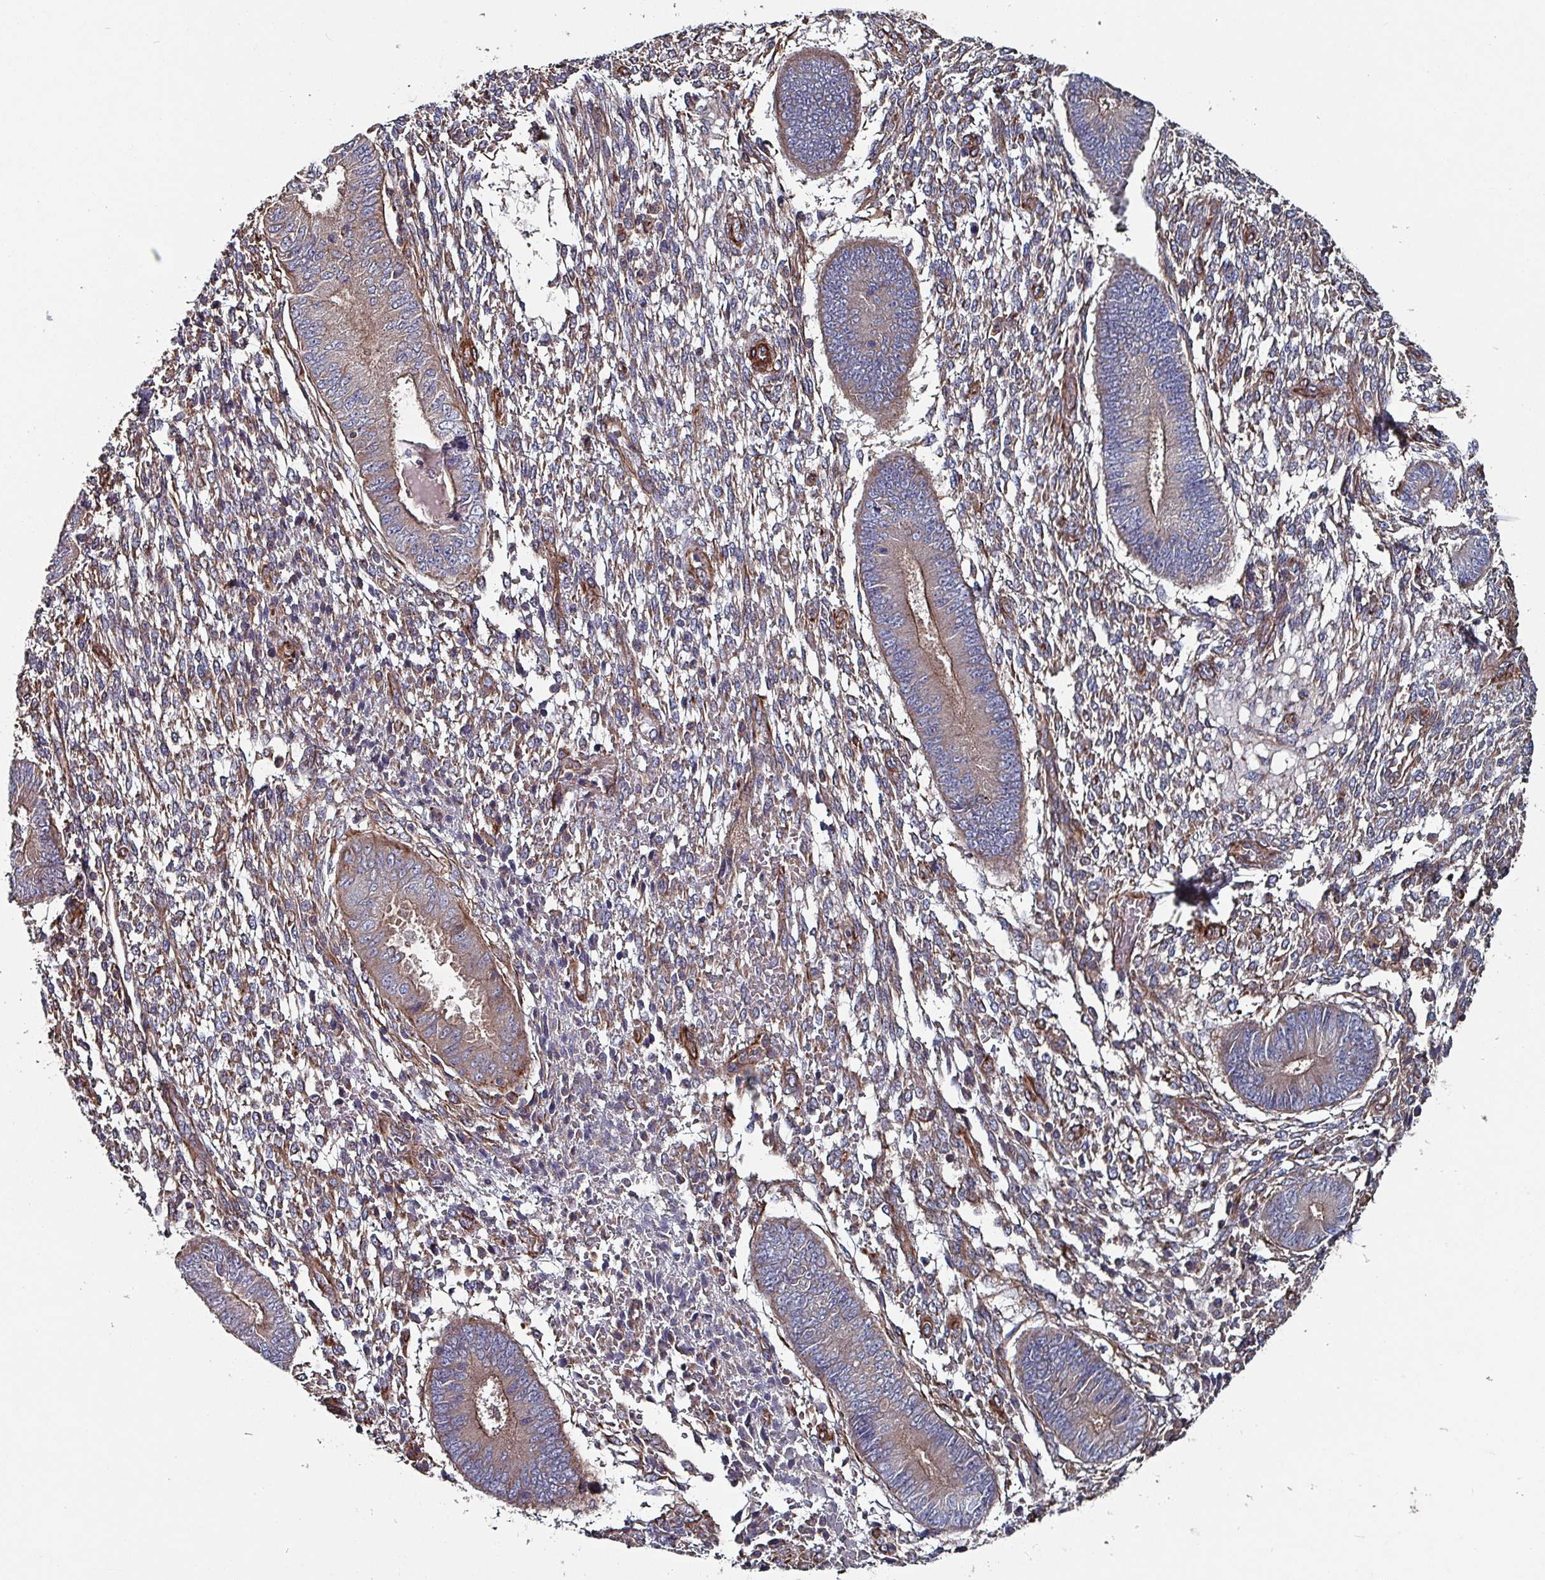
{"staining": {"intensity": "moderate", "quantity": "<25%", "location": "cytoplasmic/membranous"}, "tissue": "endometrium", "cell_type": "Cells in endometrial stroma", "image_type": "normal", "snomed": [{"axis": "morphology", "description": "Normal tissue, NOS"}, {"axis": "topography", "description": "Endometrium"}], "caption": "IHC histopathology image of normal endometrium stained for a protein (brown), which shows low levels of moderate cytoplasmic/membranous positivity in about <25% of cells in endometrial stroma.", "gene": "ANO10", "patient": {"sex": "female", "age": 49}}